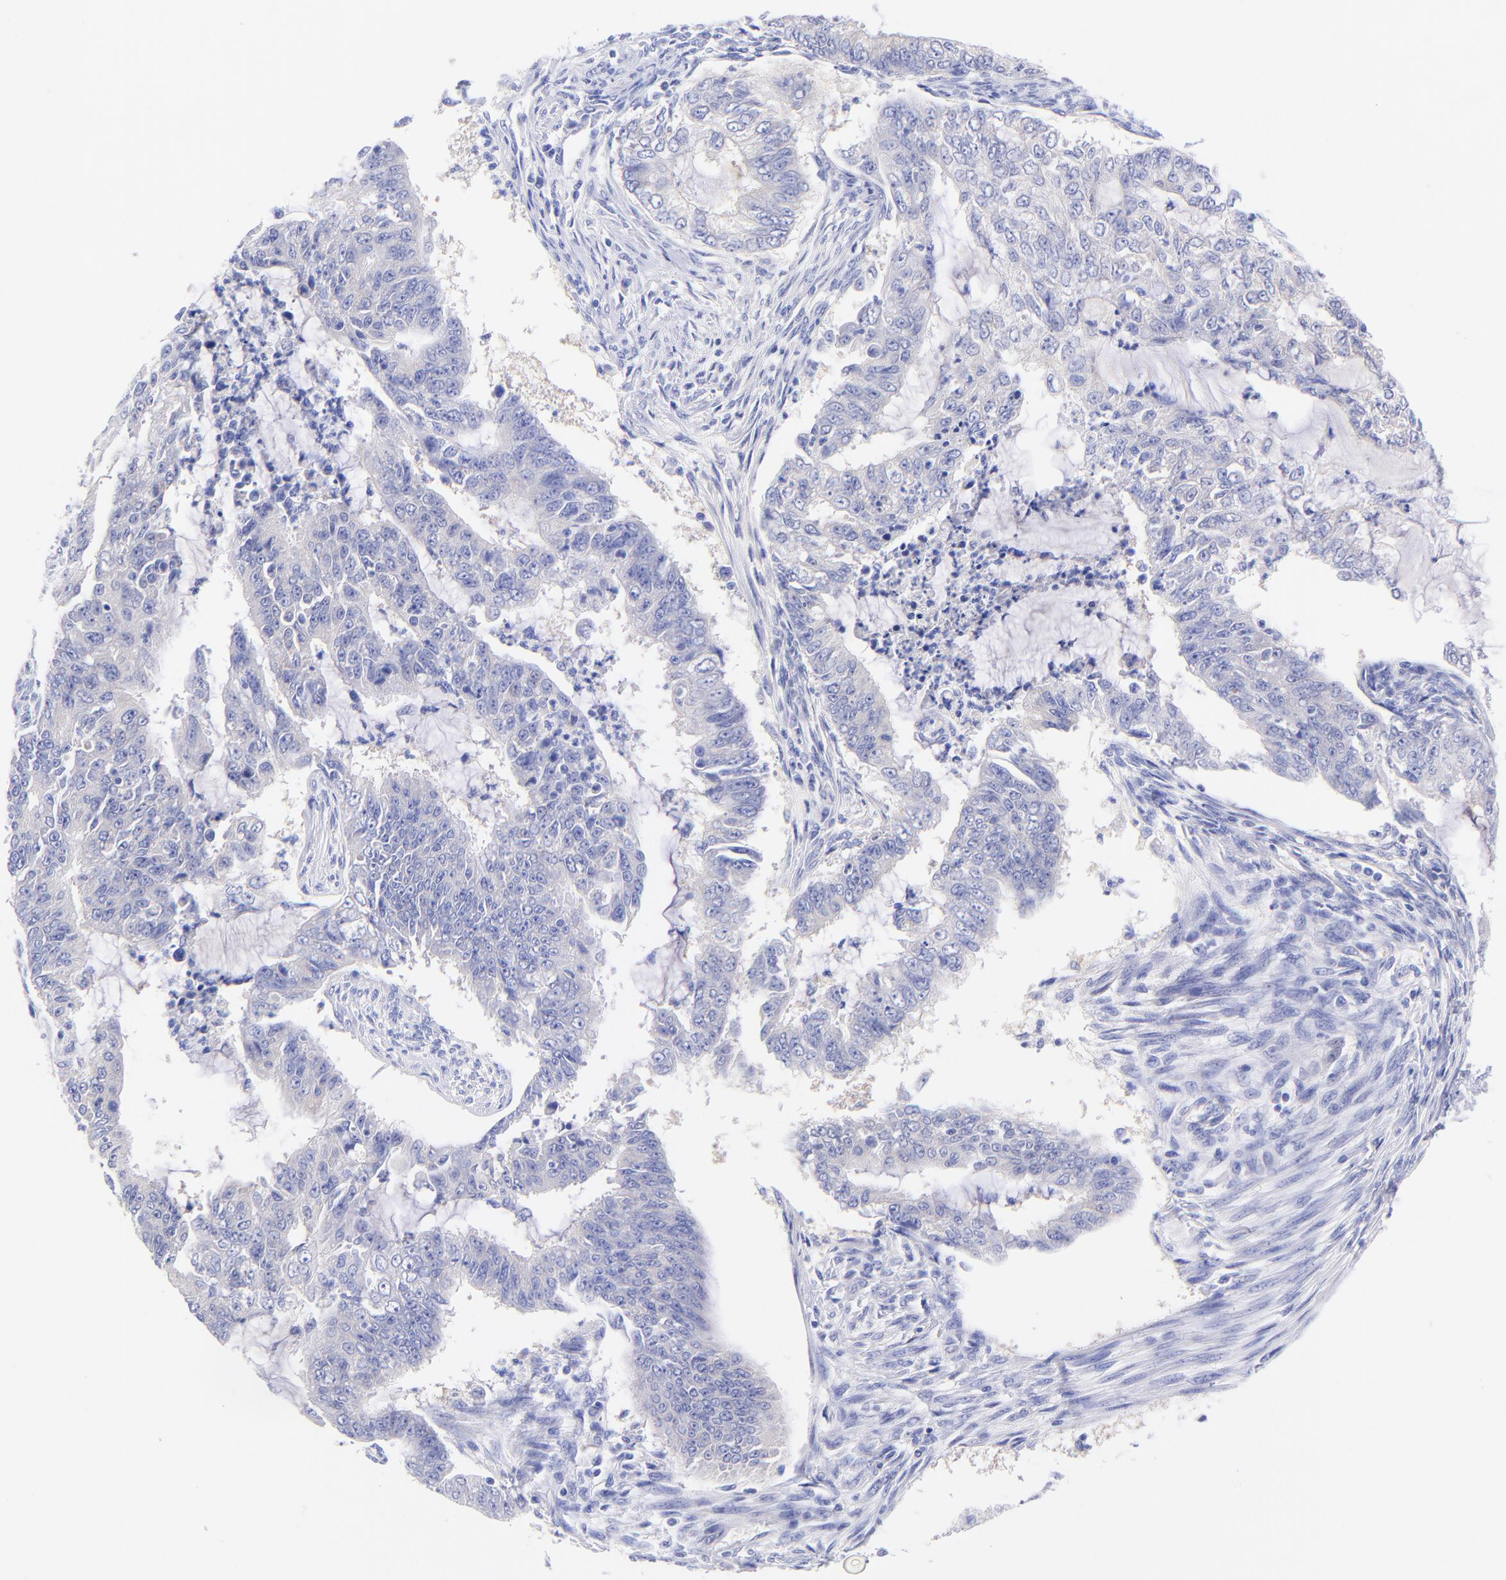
{"staining": {"intensity": "negative", "quantity": "none", "location": "none"}, "tissue": "endometrial cancer", "cell_type": "Tumor cells", "image_type": "cancer", "snomed": [{"axis": "morphology", "description": "Adenocarcinoma, NOS"}, {"axis": "topography", "description": "Endometrium"}], "caption": "There is no significant positivity in tumor cells of endometrial adenocarcinoma. (DAB (3,3'-diaminobenzidine) immunohistochemistry, high magnification).", "gene": "GPHN", "patient": {"sex": "female", "age": 75}}